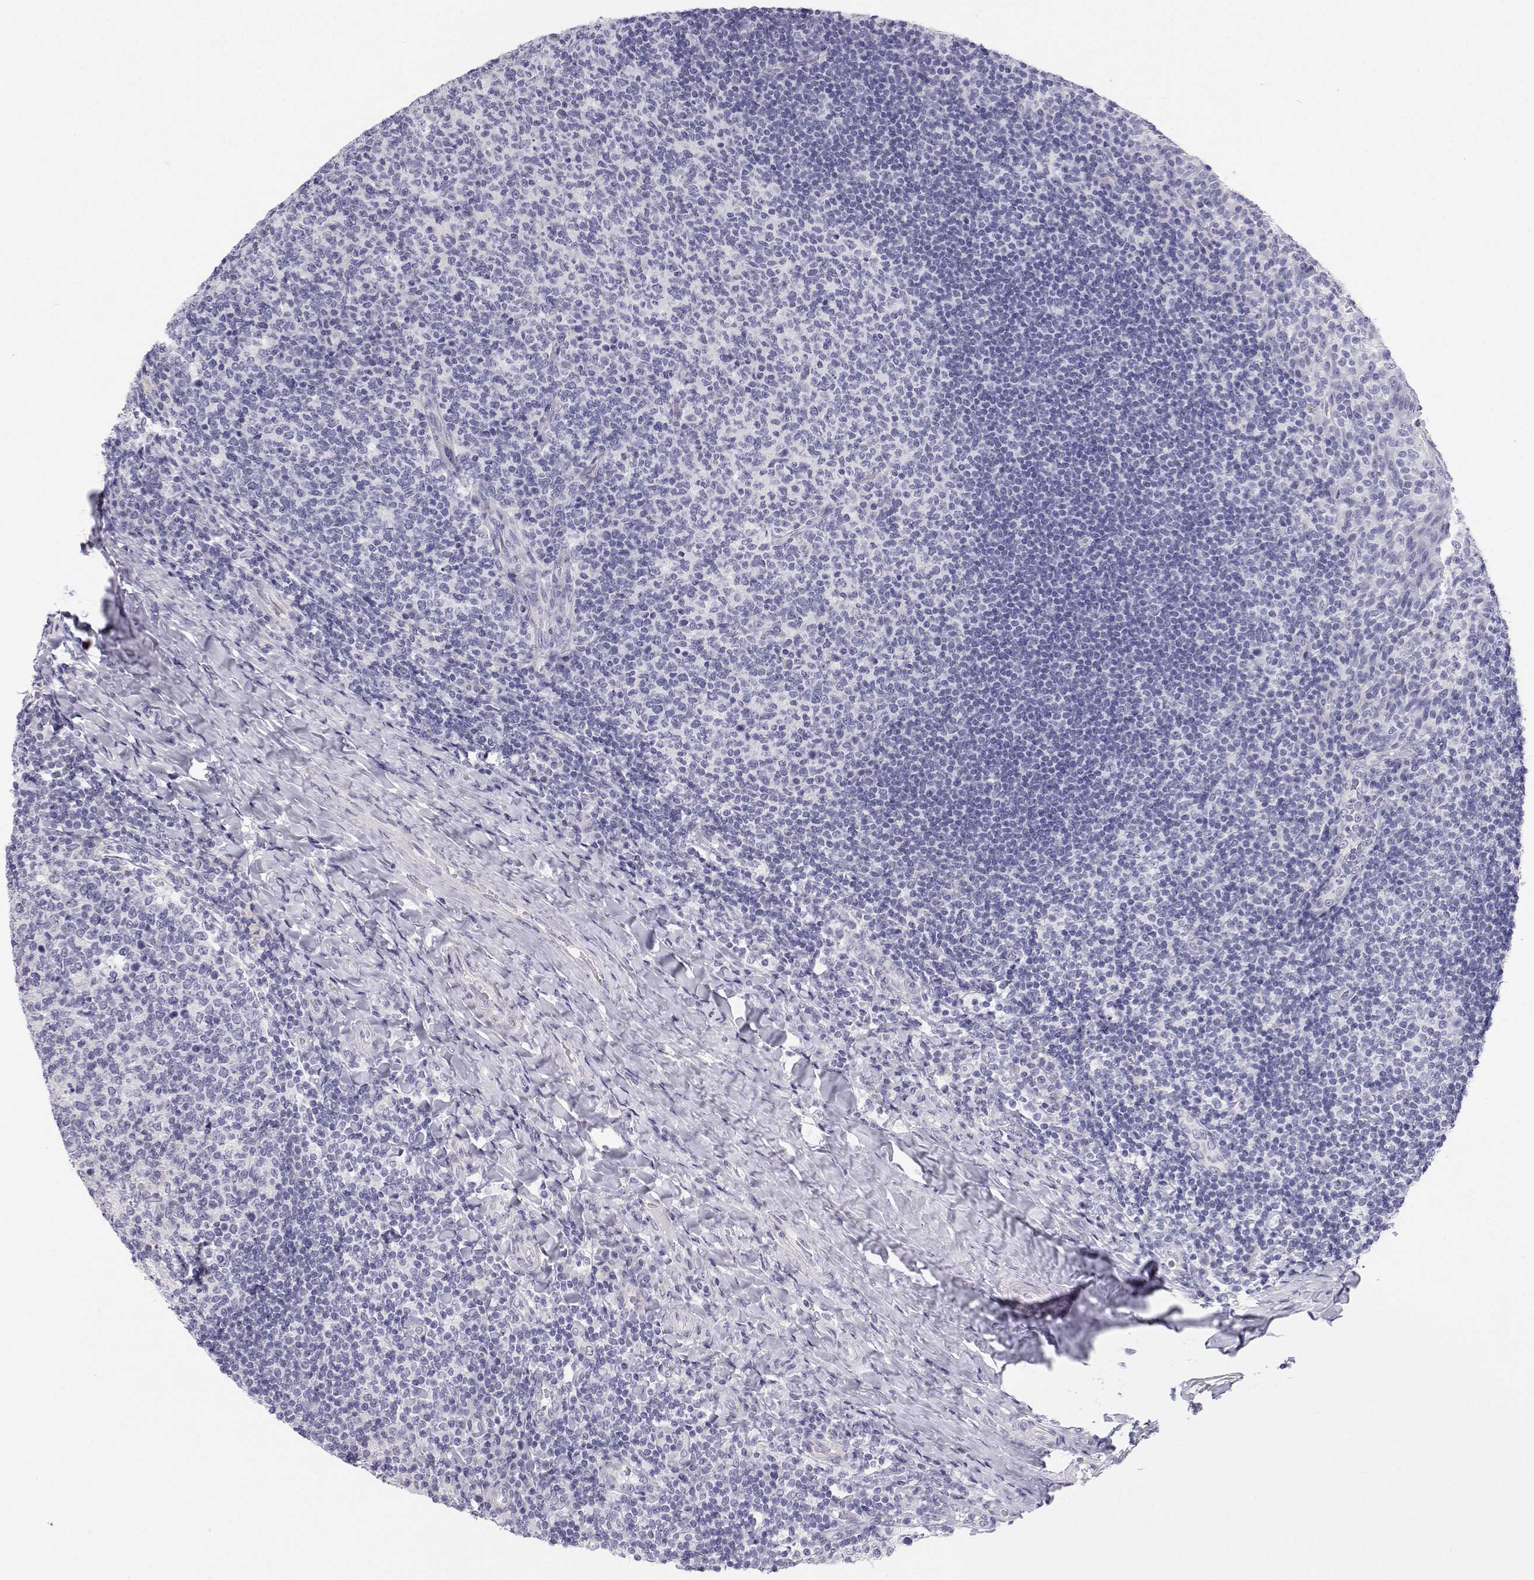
{"staining": {"intensity": "negative", "quantity": "none", "location": "none"}, "tissue": "tonsil", "cell_type": "Germinal center cells", "image_type": "normal", "snomed": [{"axis": "morphology", "description": "Normal tissue, NOS"}, {"axis": "topography", "description": "Tonsil"}], "caption": "Human tonsil stained for a protein using immunohistochemistry displays no staining in germinal center cells.", "gene": "BHMT", "patient": {"sex": "female", "age": 10}}